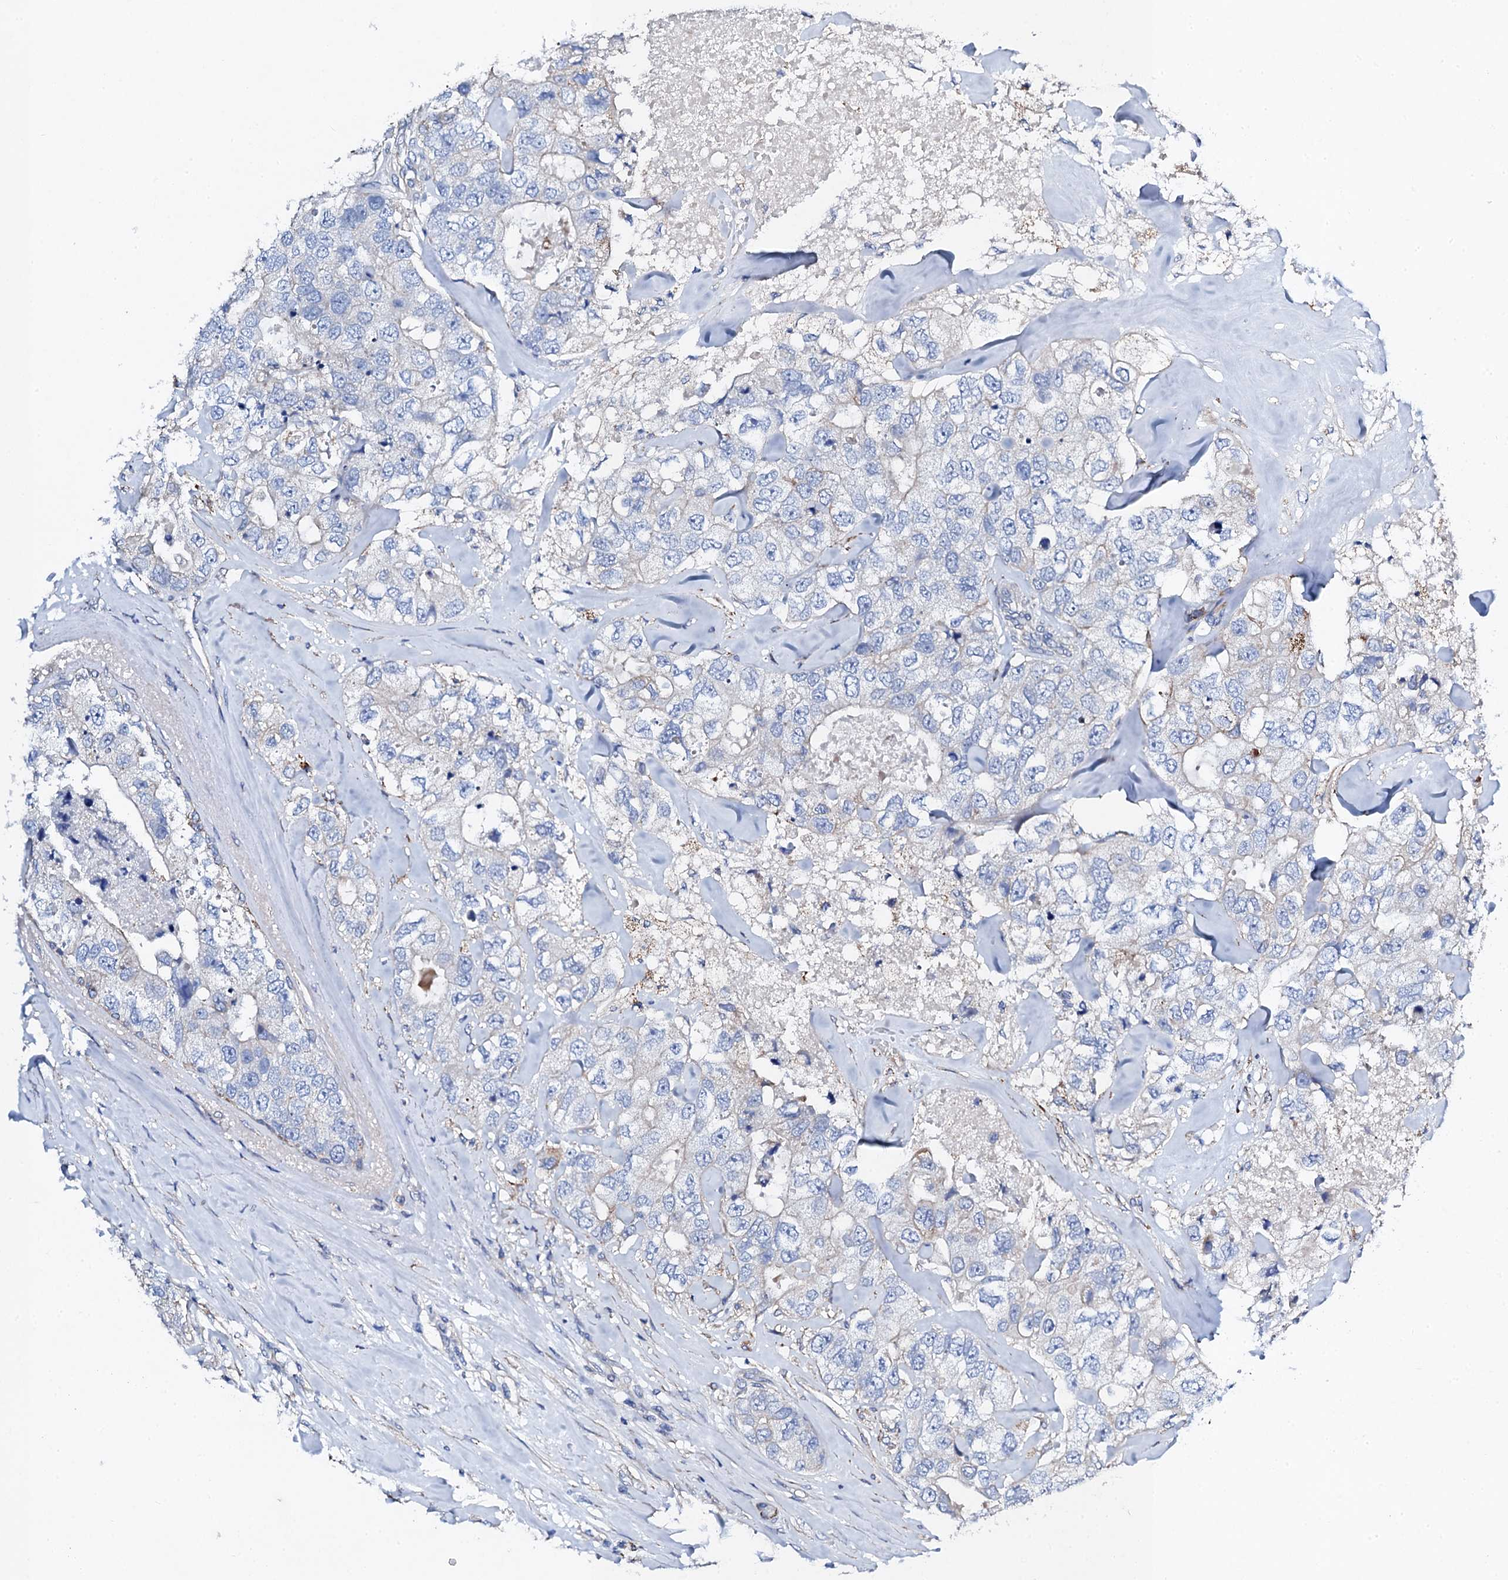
{"staining": {"intensity": "negative", "quantity": "none", "location": "none"}, "tissue": "breast cancer", "cell_type": "Tumor cells", "image_type": "cancer", "snomed": [{"axis": "morphology", "description": "Duct carcinoma"}, {"axis": "topography", "description": "Breast"}], "caption": "DAB (3,3'-diaminobenzidine) immunohistochemical staining of breast intraductal carcinoma reveals no significant expression in tumor cells.", "gene": "KLHL32", "patient": {"sex": "female", "age": 62}}